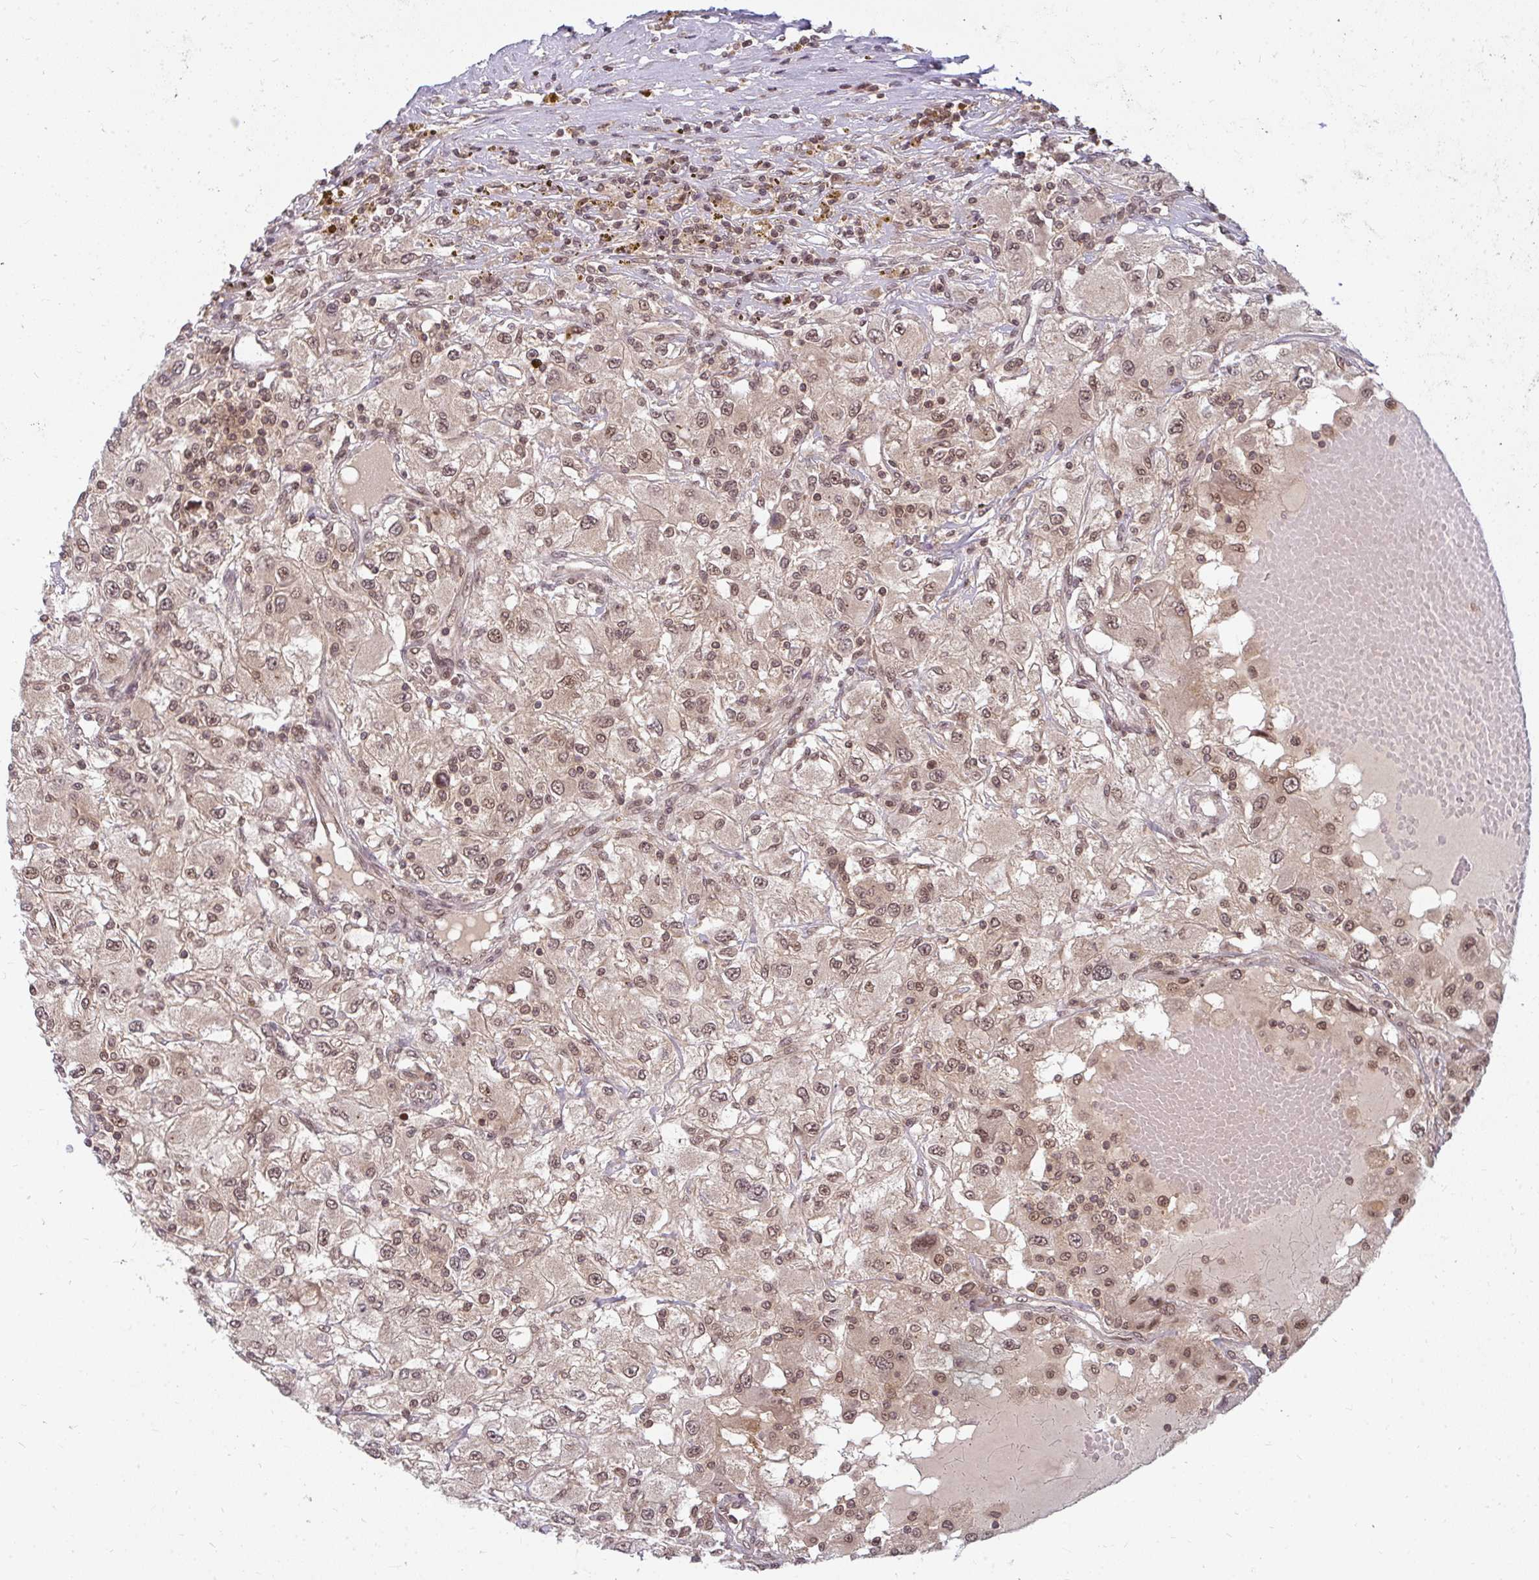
{"staining": {"intensity": "moderate", "quantity": ">75%", "location": "nuclear"}, "tissue": "renal cancer", "cell_type": "Tumor cells", "image_type": "cancer", "snomed": [{"axis": "morphology", "description": "Adenocarcinoma, NOS"}, {"axis": "topography", "description": "Kidney"}], "caption": "This is a histology image of IHC staining of renal cancer (adenocarcinoma), which shows moderate positivity in the nuclear of tumor cells.", "gene": "GTF3C6", "patient": {"sex": "female", "age": 67}}